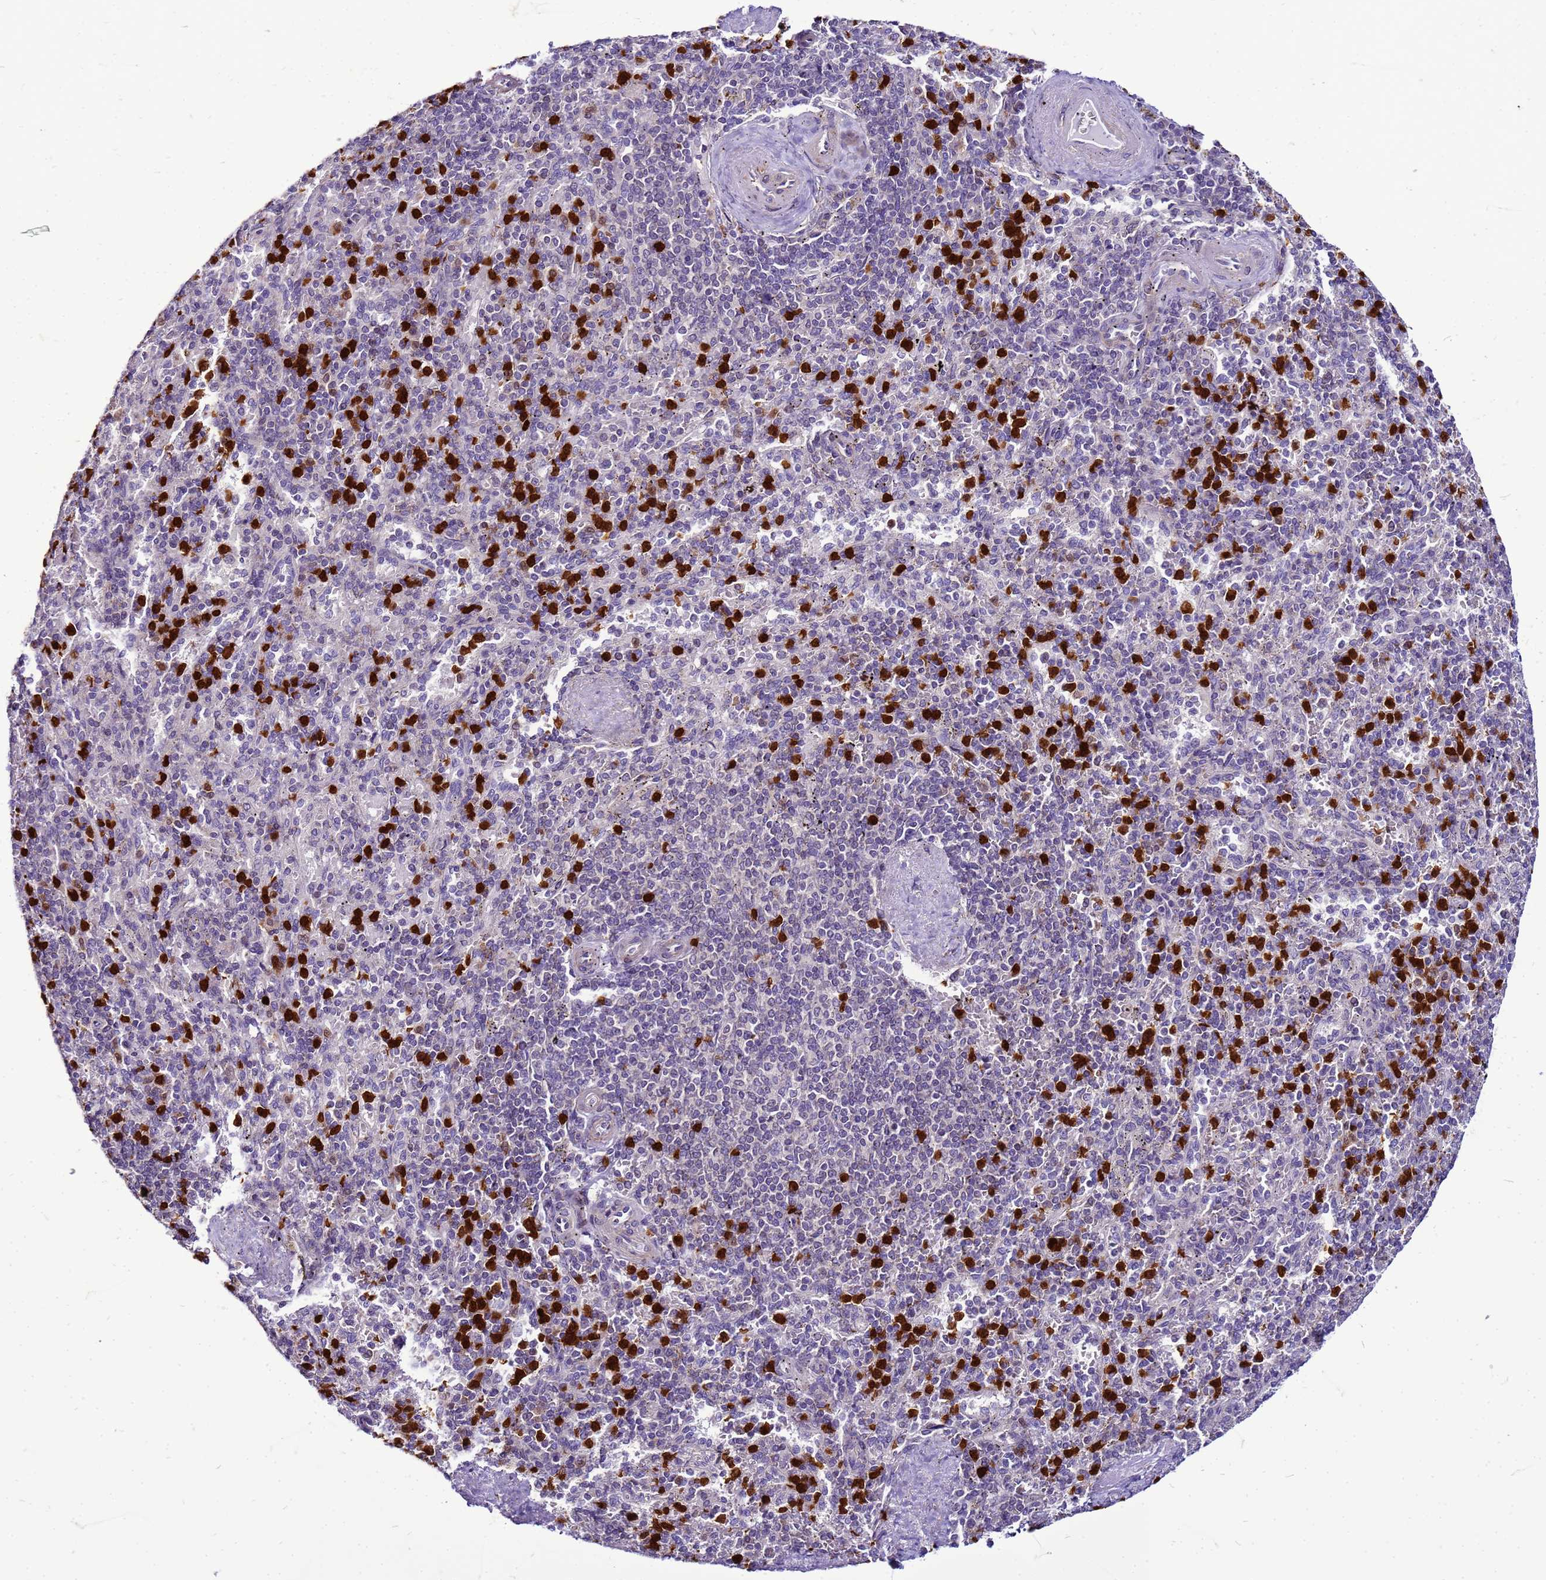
{"staining": {"intensity": "strong", "quantity": "25%-75%", "location": "nuclear"}, "tissue": "spleen", "cell_type": "Cells in red pulp", "image_type": "normal", "snomed": [{"axis": "morphology", "description": "Normal tissue, NOS"}, {"axis": "topography", "description": "Spleen"}], "caption": "Spleen stained with immunohistochemistry shows strong nuclear expression in approximately 25%-75% of cells in red pulp. (DAB = brown stain, brightfield microscopy at high magnification).", "gene": "VPS4B", "patient": {"sex": "male", "age": 82}}